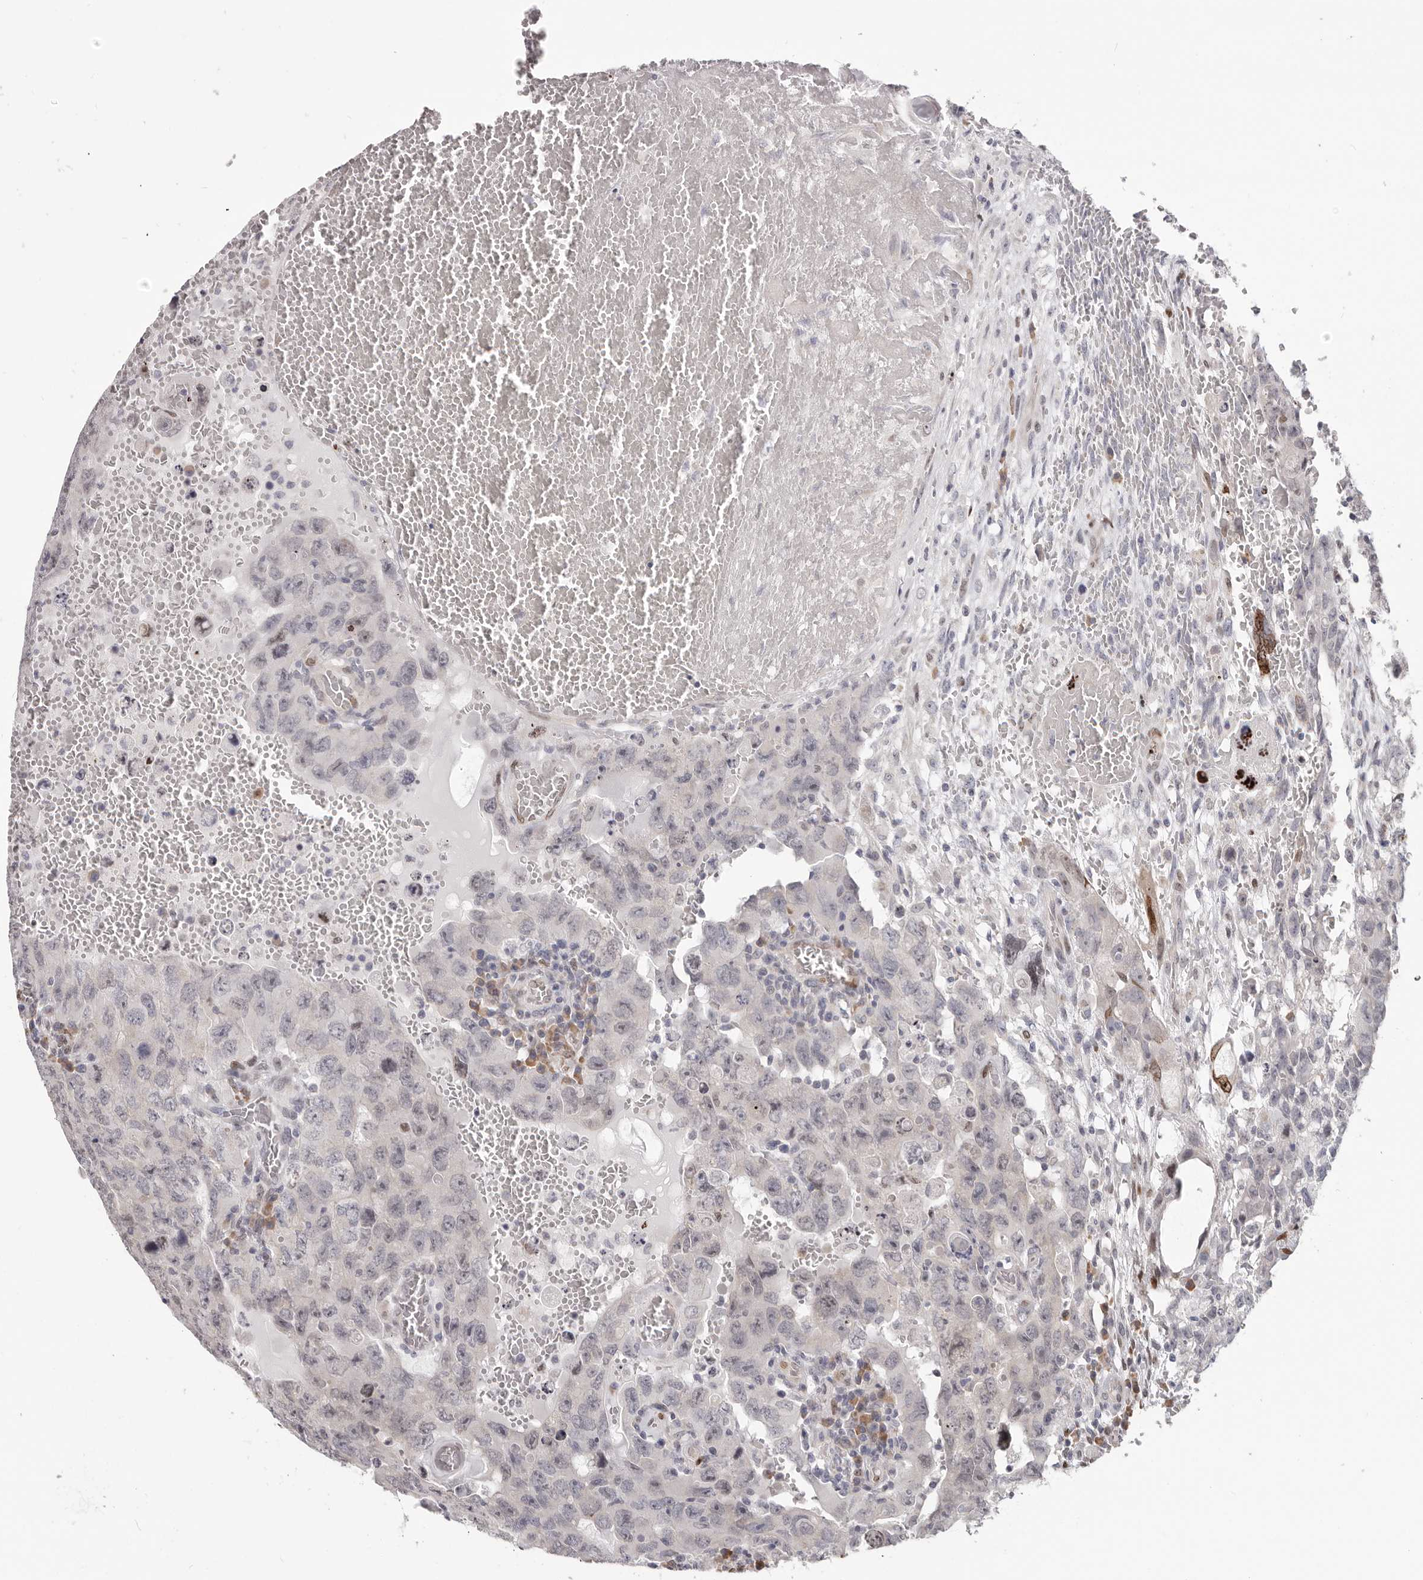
{"staining": {"intensity": "negative", "quantity": "none", "location": "none"}, "tissue": "testis cancer", "cell_type": "Tumor cells", "image_type": "cancer", "snomed": [{"axis": "morphology", "description": "Carcinoma, Embryonal, NOS"}, {"axis": "topography", "description": "Testis"}], "caption": "Testis cancer (embryonal carcinoma) was stained to show a protein in brown. There is no significant positivity in tumor cells.", "gene": "SRP19", "patient": {"sex": "male", "age": 26}}